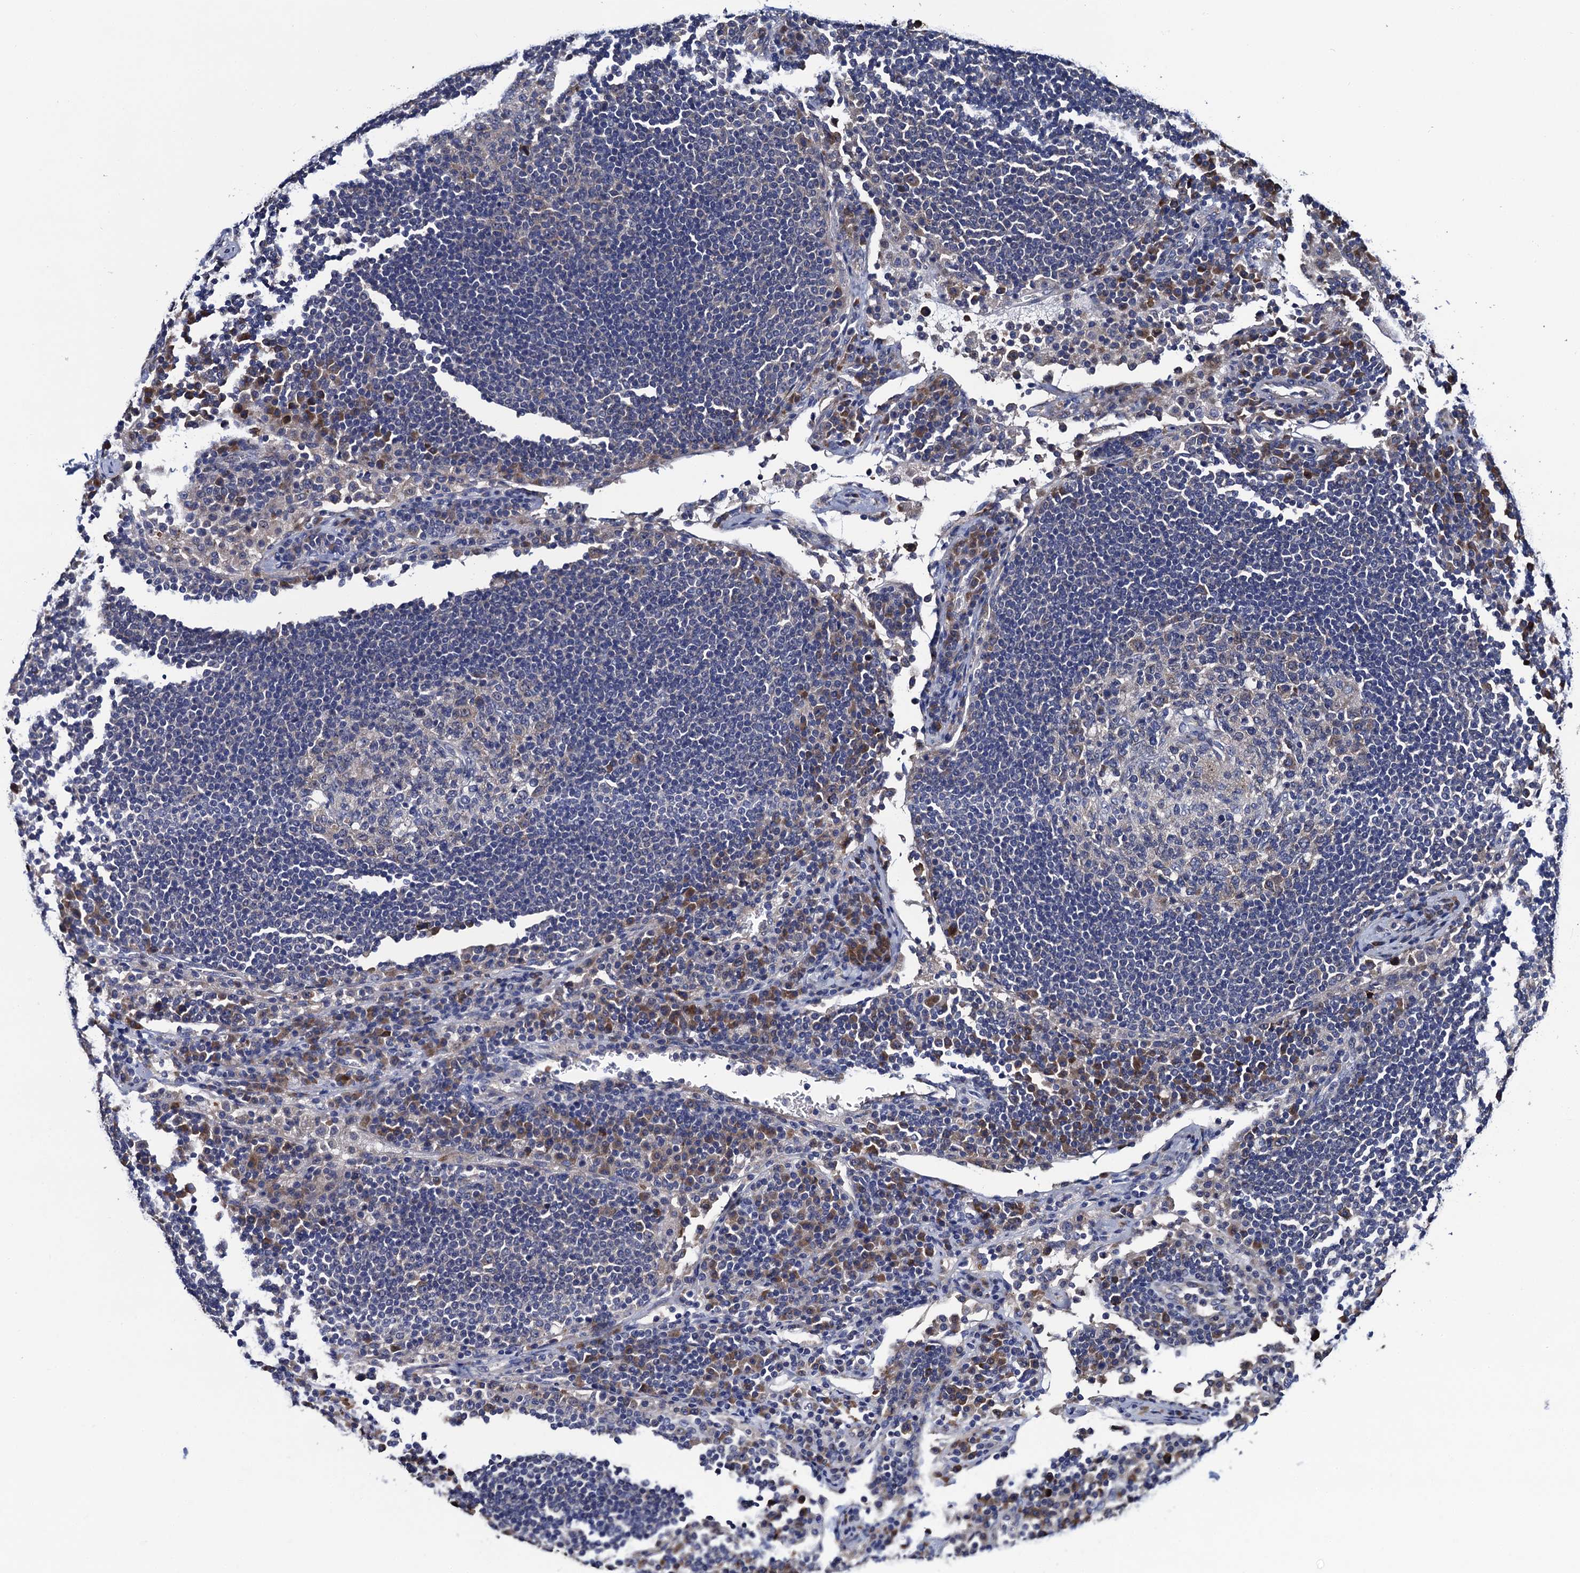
{"staining": {"intensity": "weak", "quantity": "<25%", "location": "cytoplasmic/membranous"}, "tissue": "lymph node", "cell_type": "Germinal center cells", "image_type": "normal", "snomed": [{"axis": "morphology", "description": "Normal tissue, NOS"}, {"axis": "topography", "description": "Lymph node"}], "caption": "Germinal center cells show no significant protein expression in unremarkable lymph node. (DAB (3,3'-diaminobenzidine) immunohistochemistry with hematoxylin counter stain).", "gene": "TRMT112", "patient": {"sex": "female", "age": 53}}